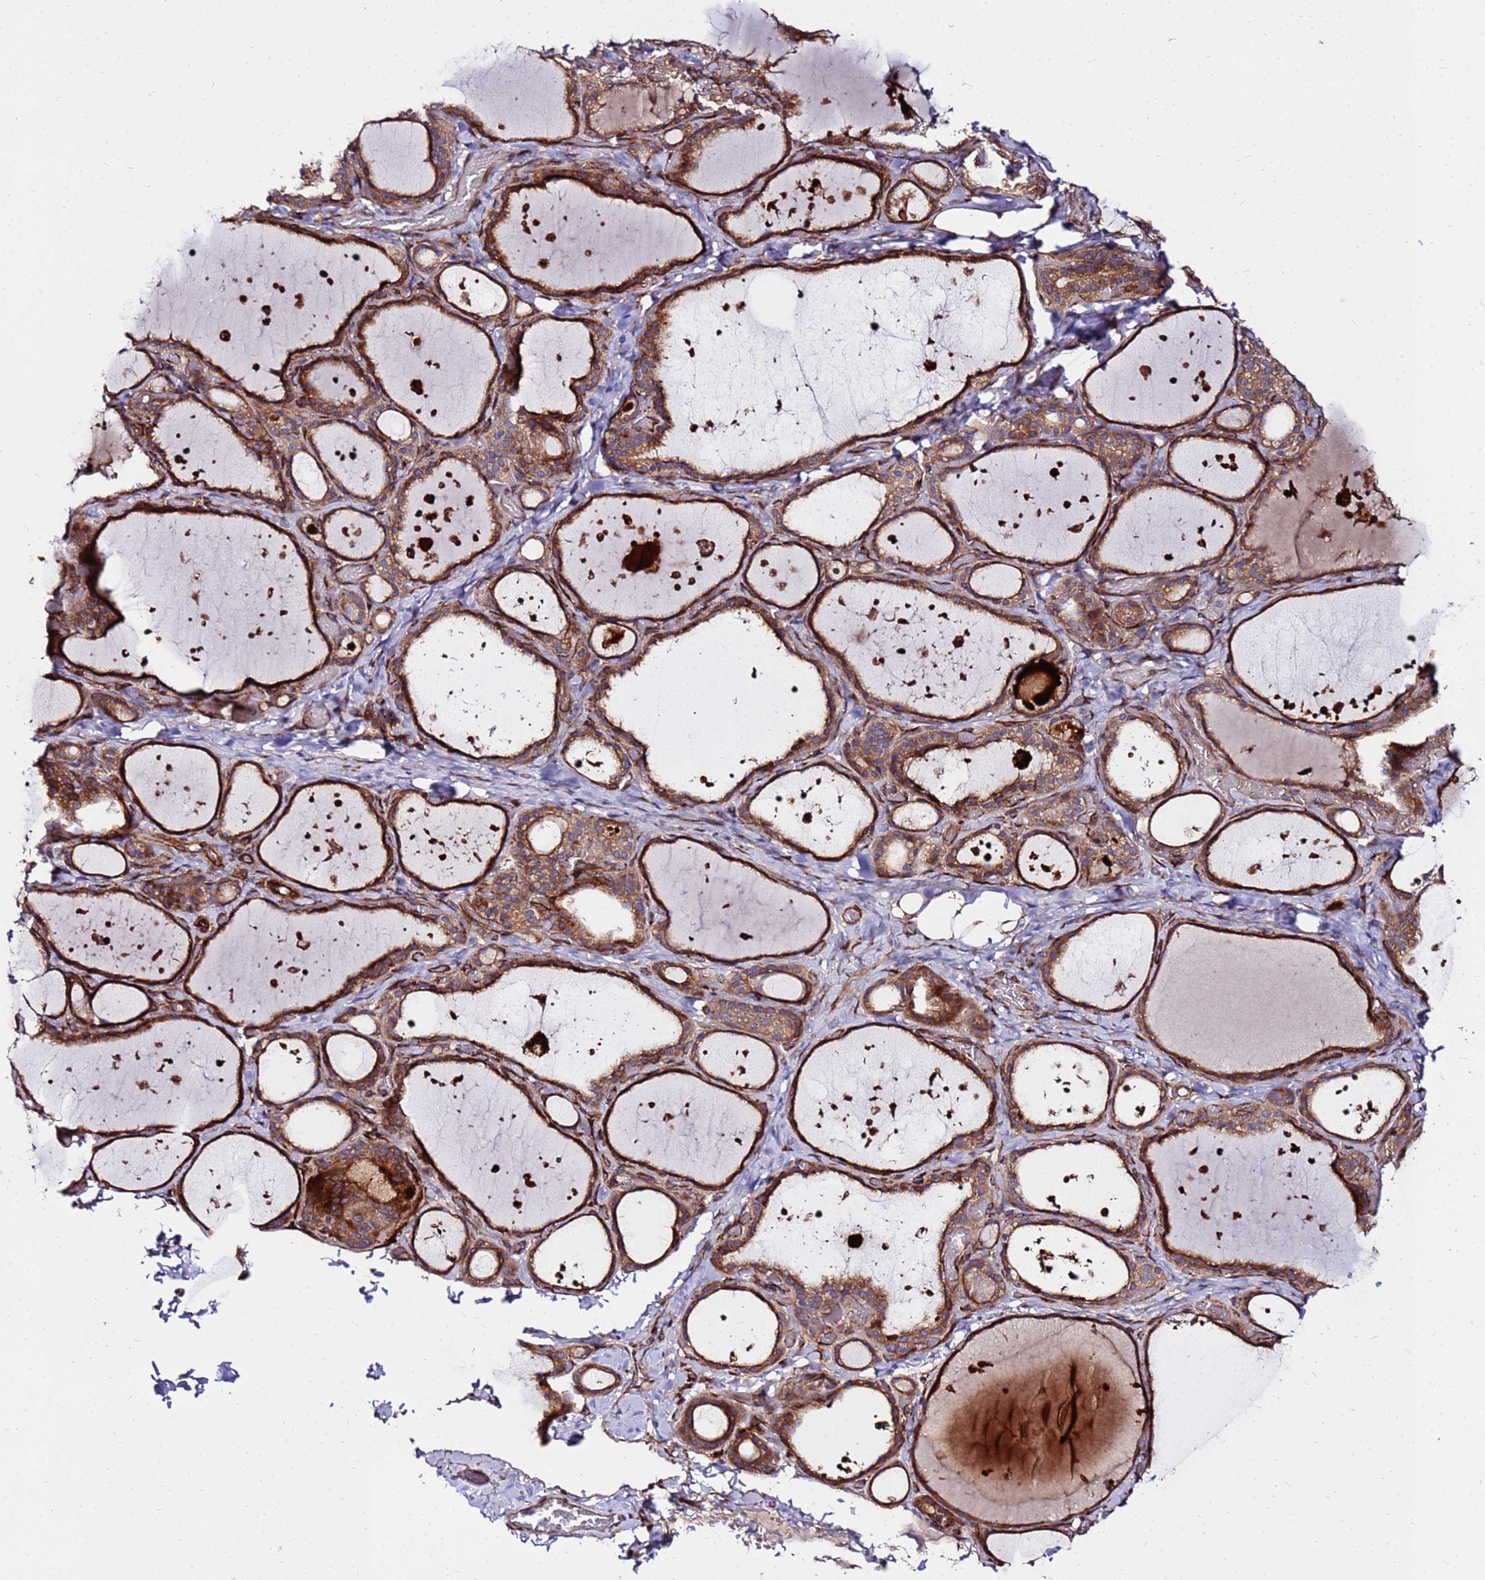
{"staining": {"intensity": "moderate", "quantity": ">75%", "location": "cytoplasmic/membranous"}, "tissue": "thyroid gland", "cell_type": "Glandular cells", "image_type": "normal", "snomed": [{"axis": "morphology", "description": "Normal tissue, NOS"}, {"axis": "topography", "description": "Thyroid gland"}], "caption": "This is an image of immunohistochemistry staining of benign thyroid gland, which shows moderate positivity in the cytoplasmic/membranous of glandular cells.", "gene": "WWC2", "patient": {"sex": "female", "age": 44}}